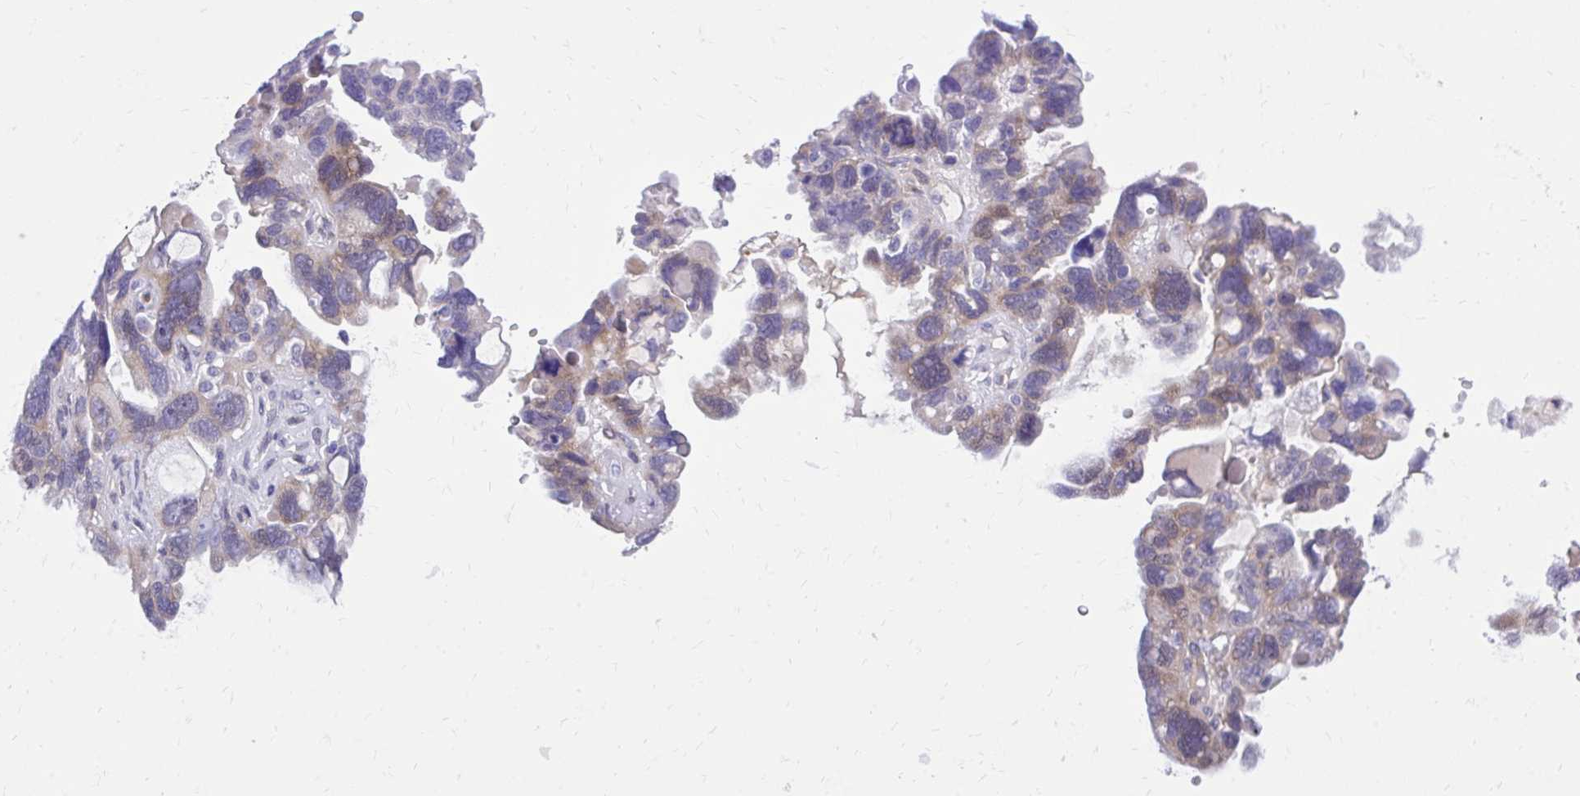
{"staining": {"intensity": "weak", "quantity": "25%-75%", "location": "cytoplasmic/membranous"}, "tissue": "ovarian cancer", "cell_type": "Tumor cells", "image_type": "cancer", "snomed": [{"axis": "morphology", "description": "Cystadenocarcinoma, serous, NOS"}, {"axis": "topography", "description": "Ovary"}], "caption": "Tumor cells reveal weak cytoplasmic/membranous expression in approximately 25%-75% of cells in ovarian cancer.", "gene": "ADAMTSL1", "patient": {"sex": "female", "age": 60}}